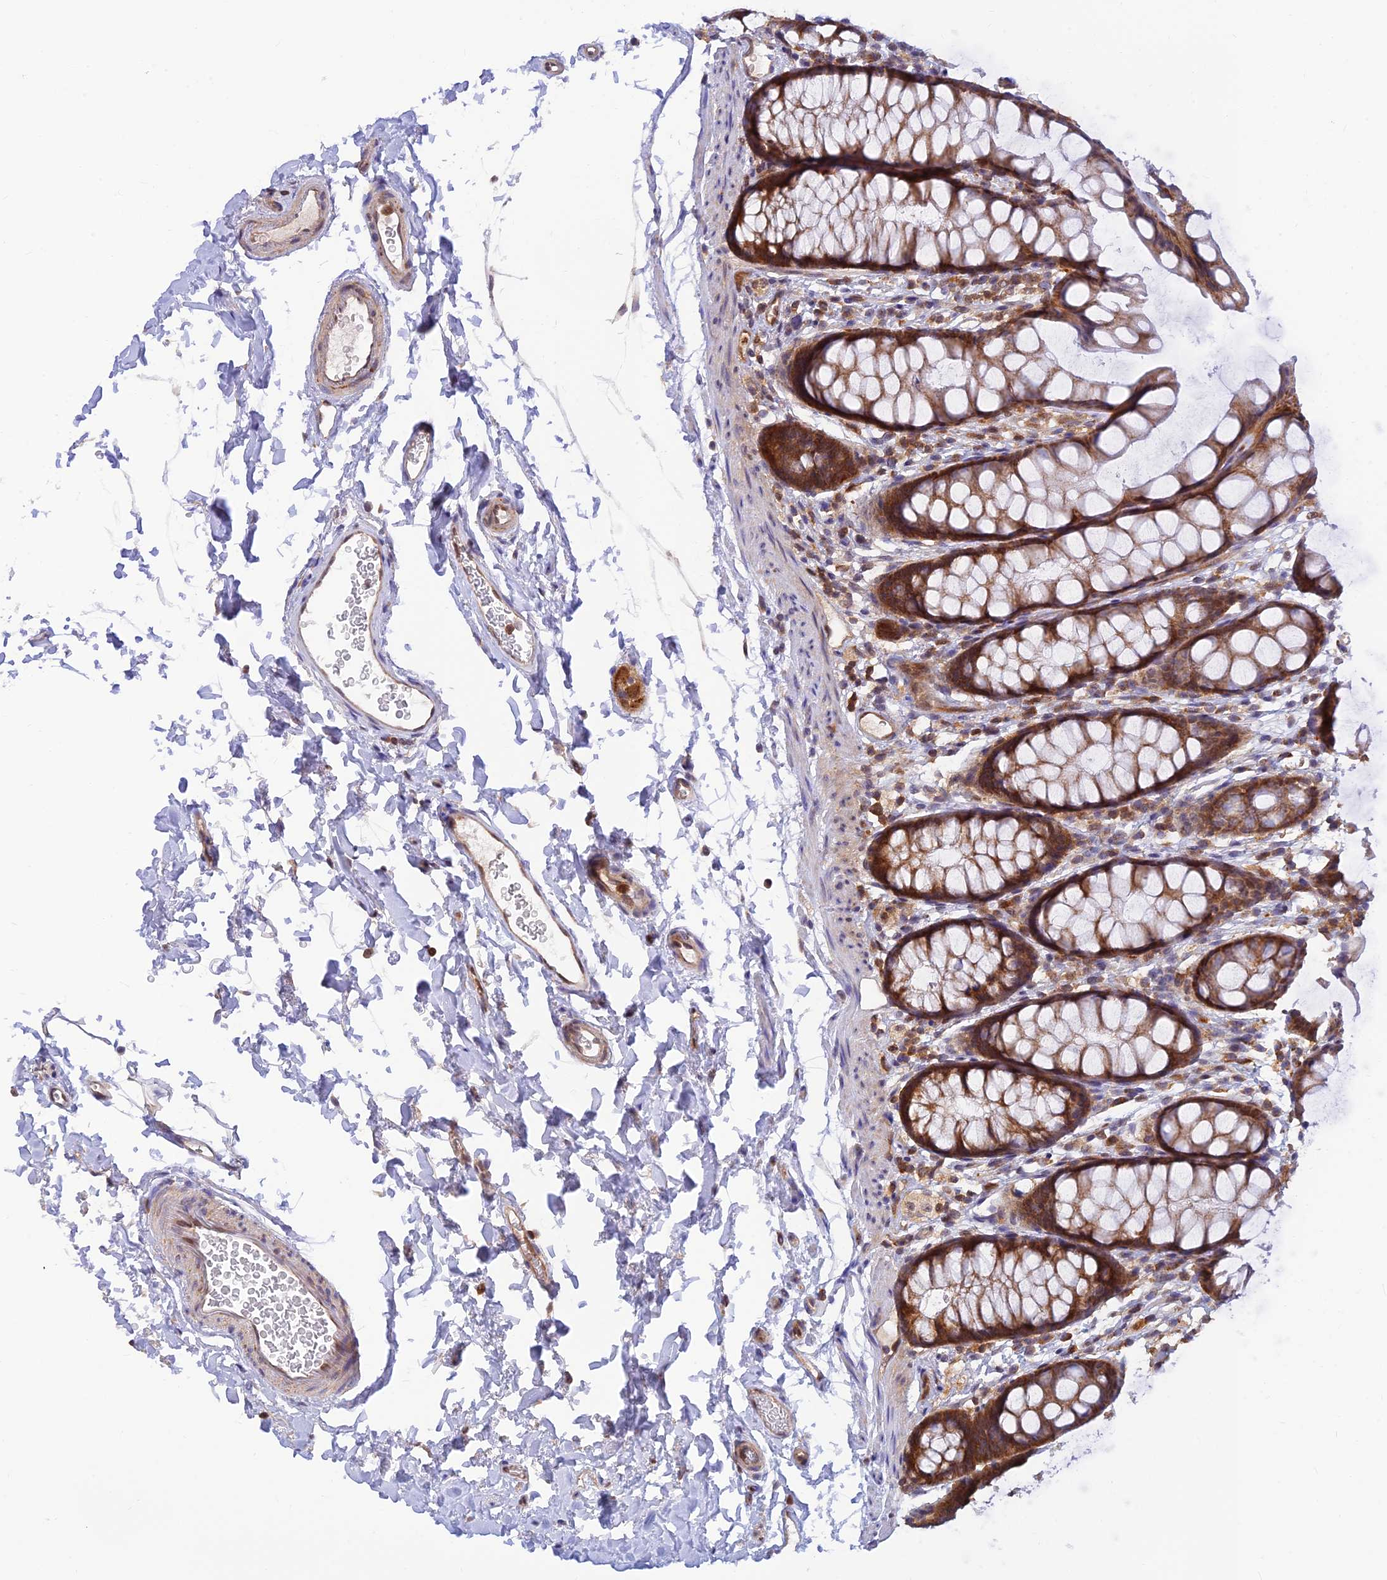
{"staining": {"intensity": "strong", "quantity": ">75%", "location": "cytoplasmic/membranous"}, "tissue": "rectum", "cell_type": "Glandular cells", "image_type": "normal", "snomed": [{"axis": "morphology", "description": "Normal tissue, NOS"}, {"axis": "topography", "description": "Rectum"}], "caption": "IHC histopathology image of benign rectum: rectum stained using IHC reveals high levels of strong protein expression localized specifically in the cytoplasmic/membranous of glandular cells, appearing as a cytoplasmic/membranous brown color.", "gene": "LYSMD2", "patient": {"sex": "female", "age": 65}}